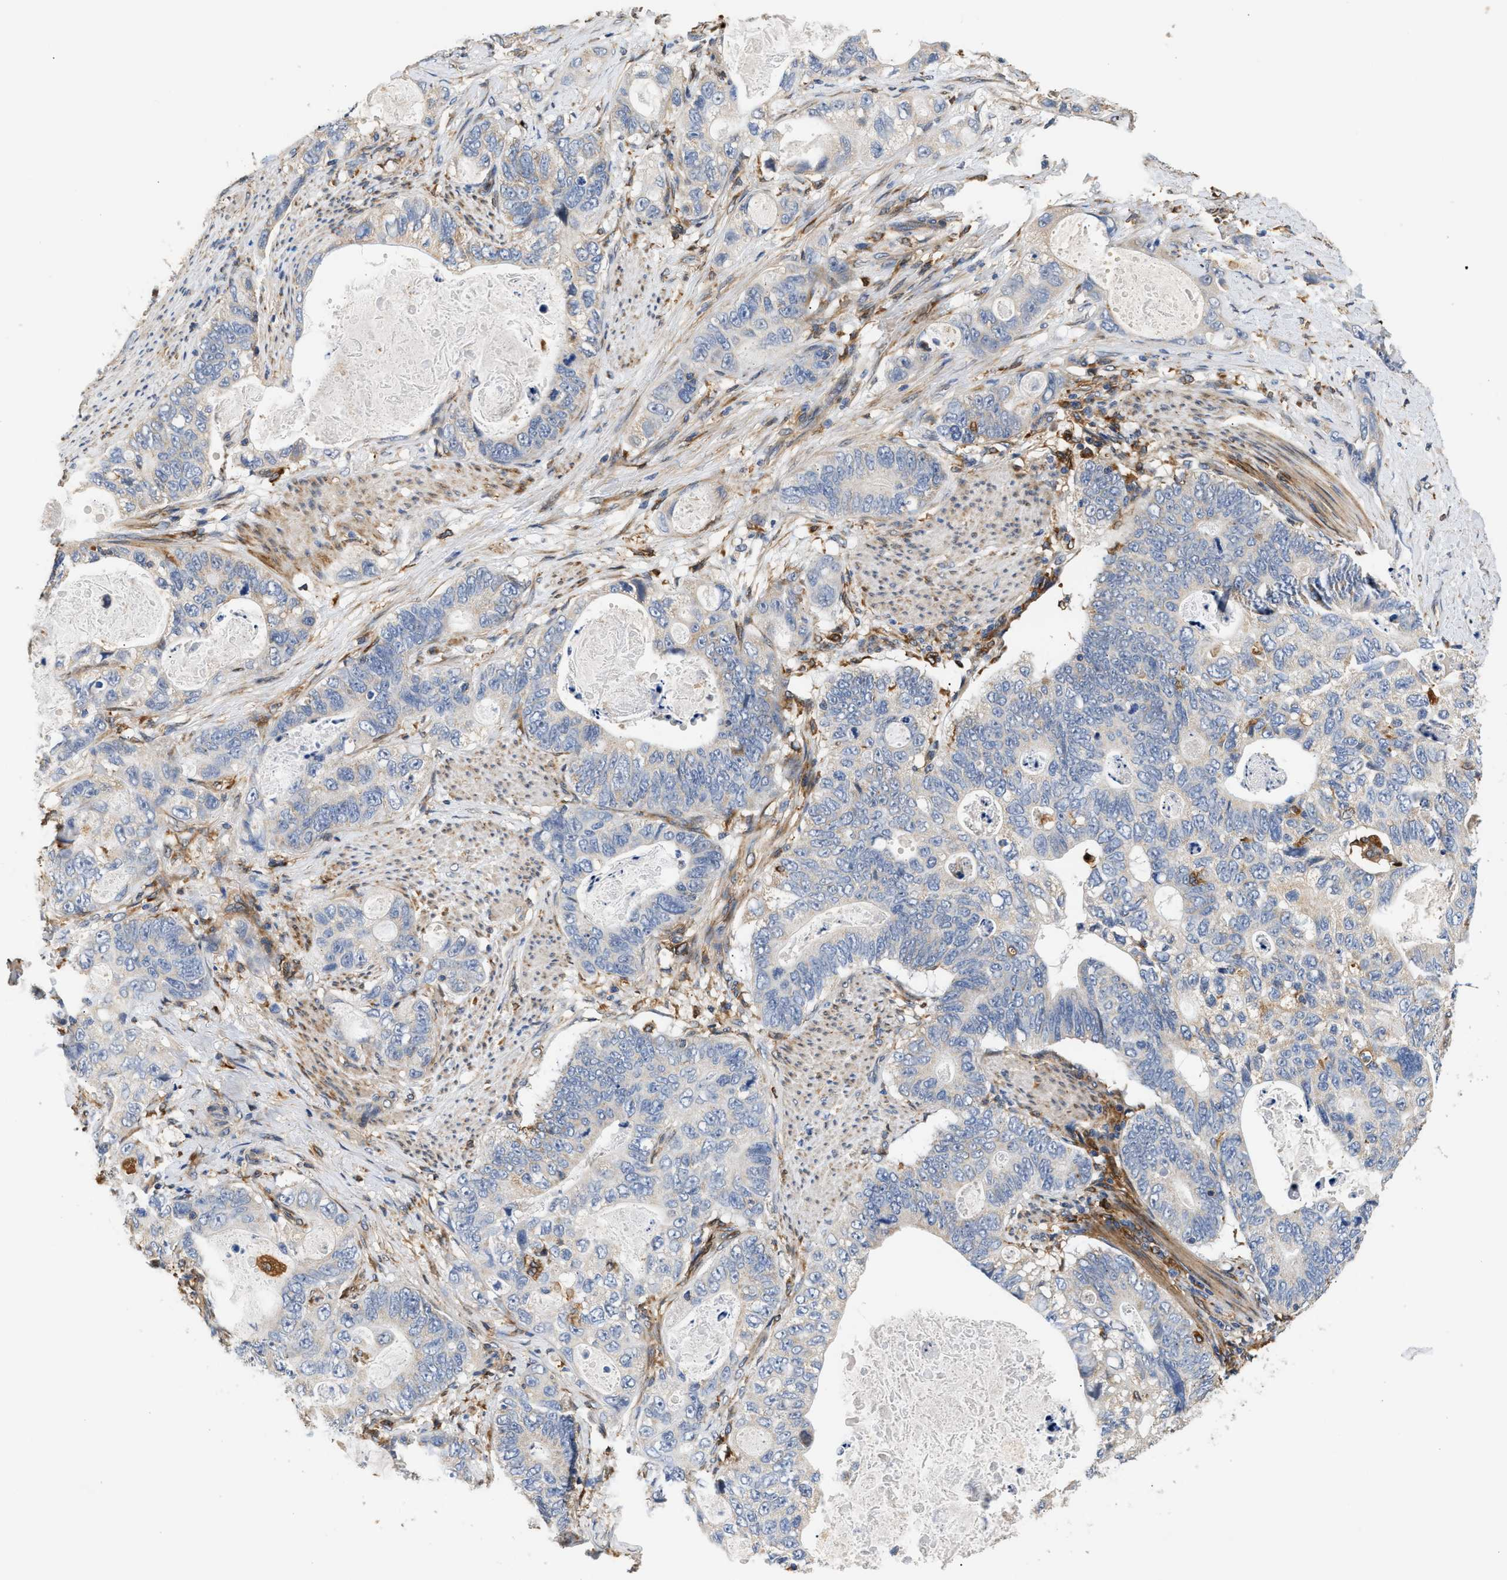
{"staining": {"intensity": "negative", "quantity": "none", "location": "none"}, "tissue": "stomach cancer", "cell_type": "Tumor cells", "image_type": "cancer", "snomed": [{"axis": "morphology", "description": "Normal tissue, NOS"}, {"axis": "morphology", "description": "Adenocarcinoma, NOS"}, {"axis": "topography", "description": "Stomach"}], "caption": "IHC of human stomach adenocarcinoma exhibits no staining in tumor cells.", "gene": "RAB31", "patient": {"sex": "female", "age": 89}}